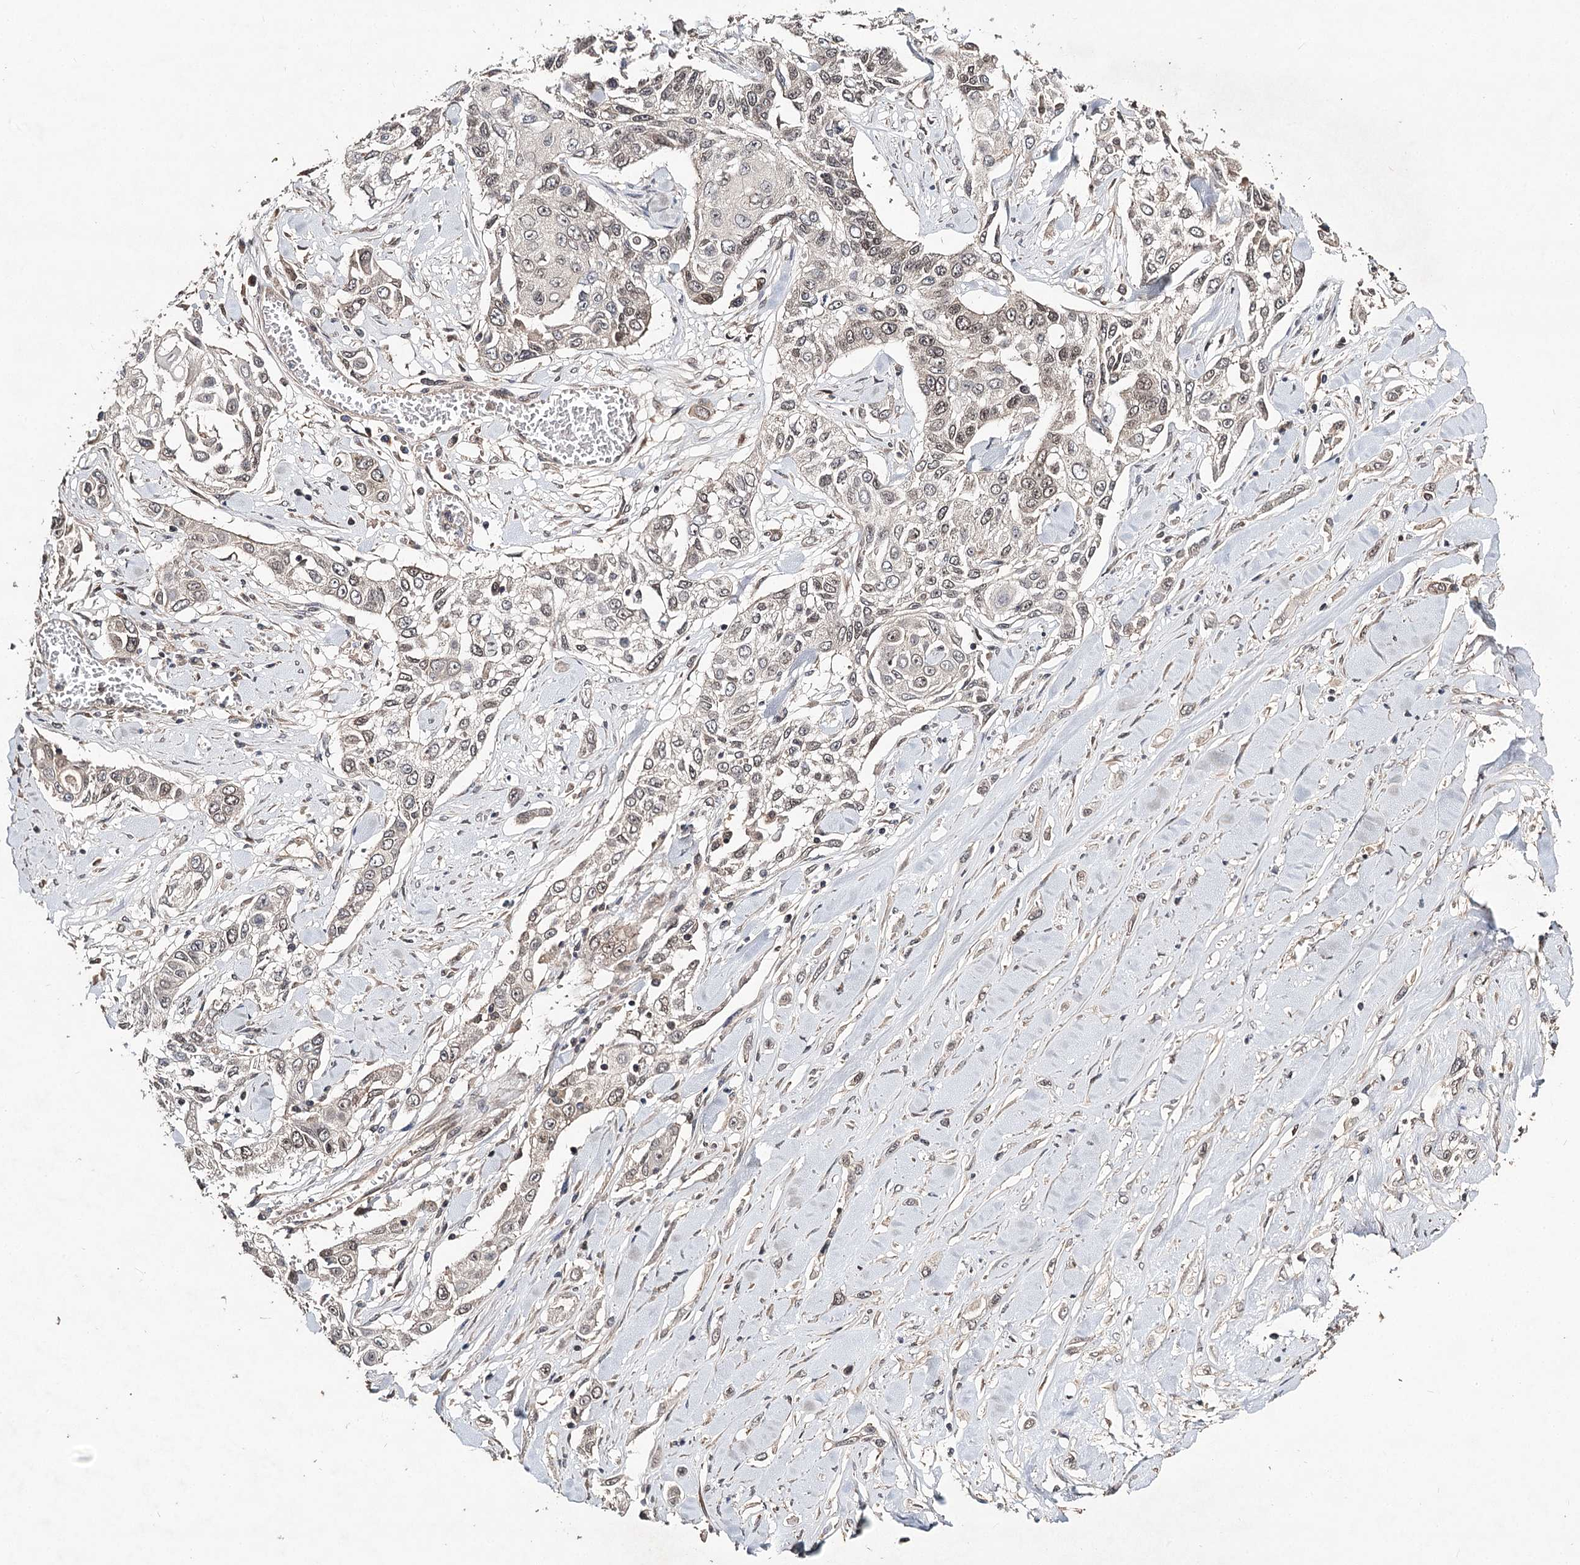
{"staining": {"intensity": "negative", "quantity": "none", "location": "none"}, "tissue": "lung cancer", "cell_type": "Tumor cells", "image_type": "cancer", "snomed": [{"axis": "morphology", "description": "Squamous cell carcinoma, NOS"}, {"axis": "topography", "description": "Lung"}], "caption": "An immunohistochemistry photomicrograph of squamous cell carcinoma (lung) is shown. There is no staining in tumor cells of squamous cell carcinoma (lung).", "gene": "NOPCHAP1", "patient": {"sex": "male", "age": 71}}